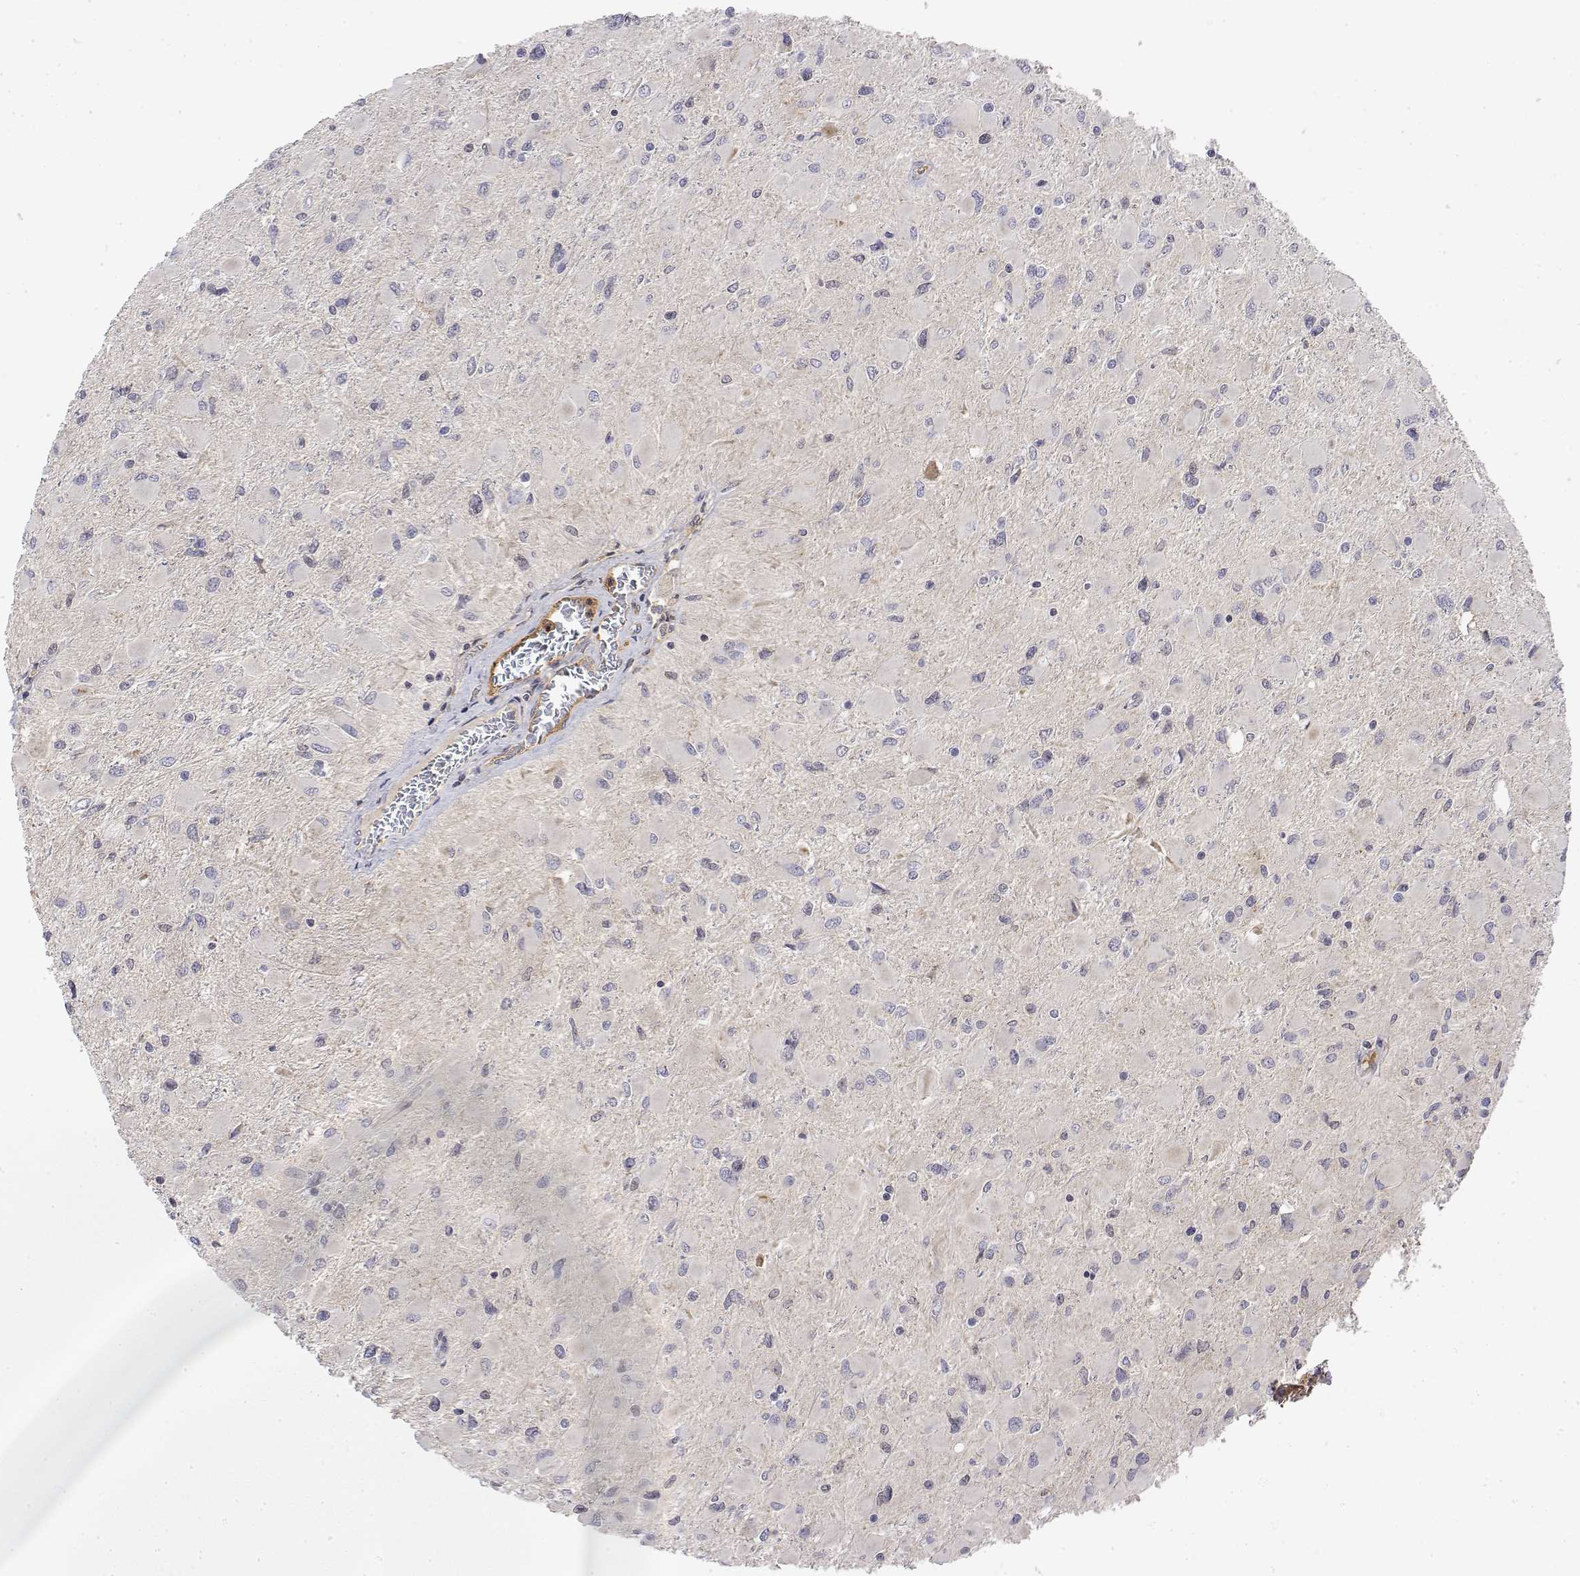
{"staining": {"intensity": "negative", "quantity": "none", "location": "none"}, "tissue": "glioma", "cell_type": "Tumor cells", "image_type": "cancer", "snomed": [{"axis": "morphology", "description": "Glioma, malignant, High grade"}, {"axis": "topography", "description": "Cerebral cortex"}], "caption": "An image of human glioma is negative for staining in tumor cells.", "gene": "IGFBP4", "patient": {"sex": "female", "age": 36}}